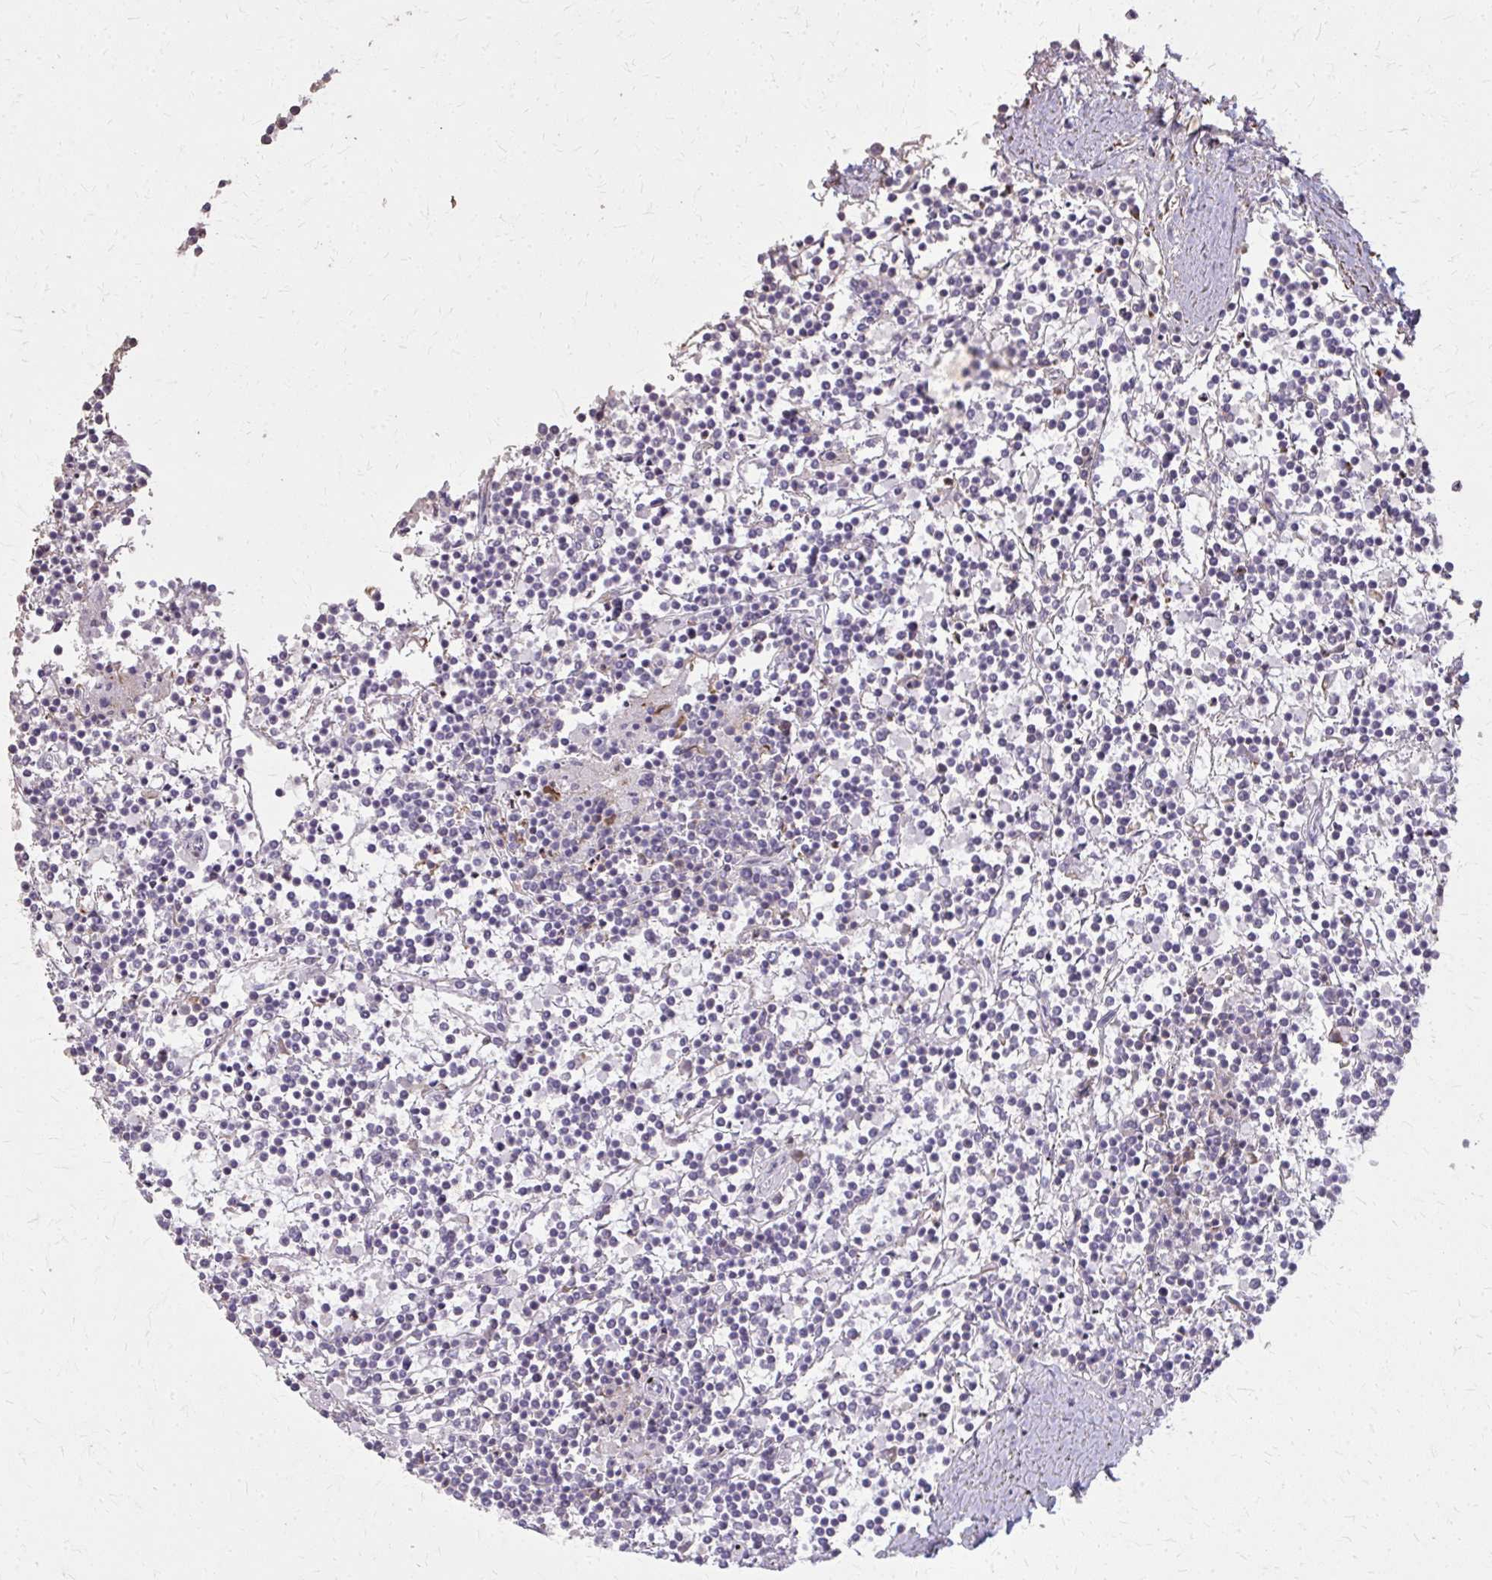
{"staining": {"intensity": "negative", "quantity": "none", "location": "none"}, "tissue": "lymphoma", "cell_type": "Tumor cells", "image_type": "cancer", "snomed": [{"axis": "morphology", "description": "Malignant lymphoma, non-Hodgkin's type, Low grade"}, {"axis": "topography", "description": "Spleen"}], "caption": "Immunohistochemistry of malignant lymphoma, non-Hodgkin's type (low-grade) exhibits no staining in tumor cells. Nuclei are stained in blue.", "gene": "TENM4", "patient": {"sex": "female", "age": 19}}